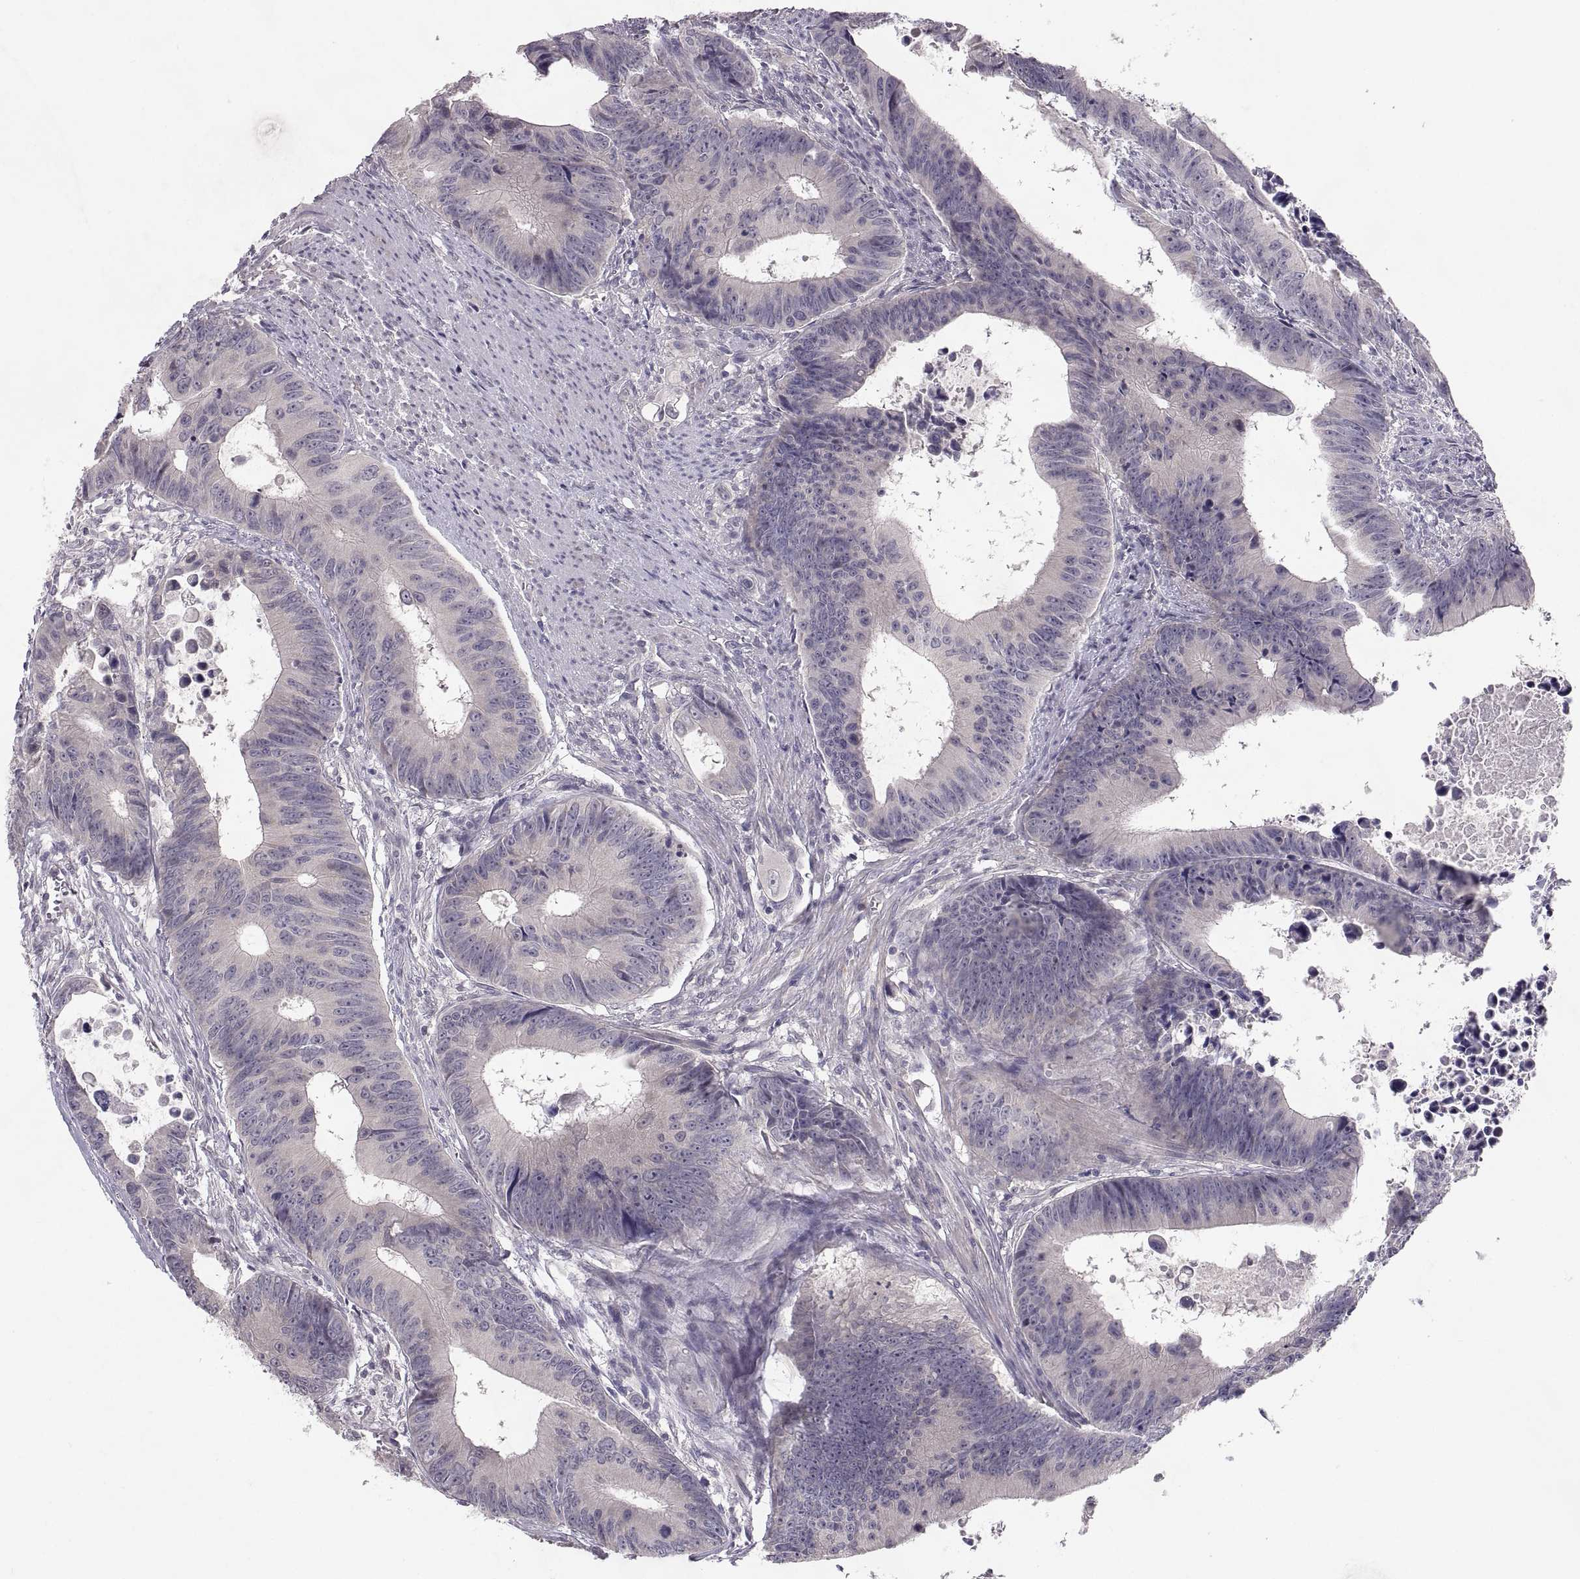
{"staining": {"intensity": "negative", "quantity": "none", "location": "none"}, "tissue": "colorectal cancer", "cell_type": "Tumor cells", "image_type": "cancer", "snomed": [{"axis": "morphology", "description": "Adenocarcinoma, NOS"}, {"axis": "topography", "description": "Colon"}], "caption": "The photomicrograph displays no significant staining in tumor cells of adenocarcinoma (colorectal). (DAB (3,3'-diaminobenzidine) immunohistochemistry (IHC), high magnification).", "gene": "PAX2", "patient": {"sex": "female", "age": 87}}